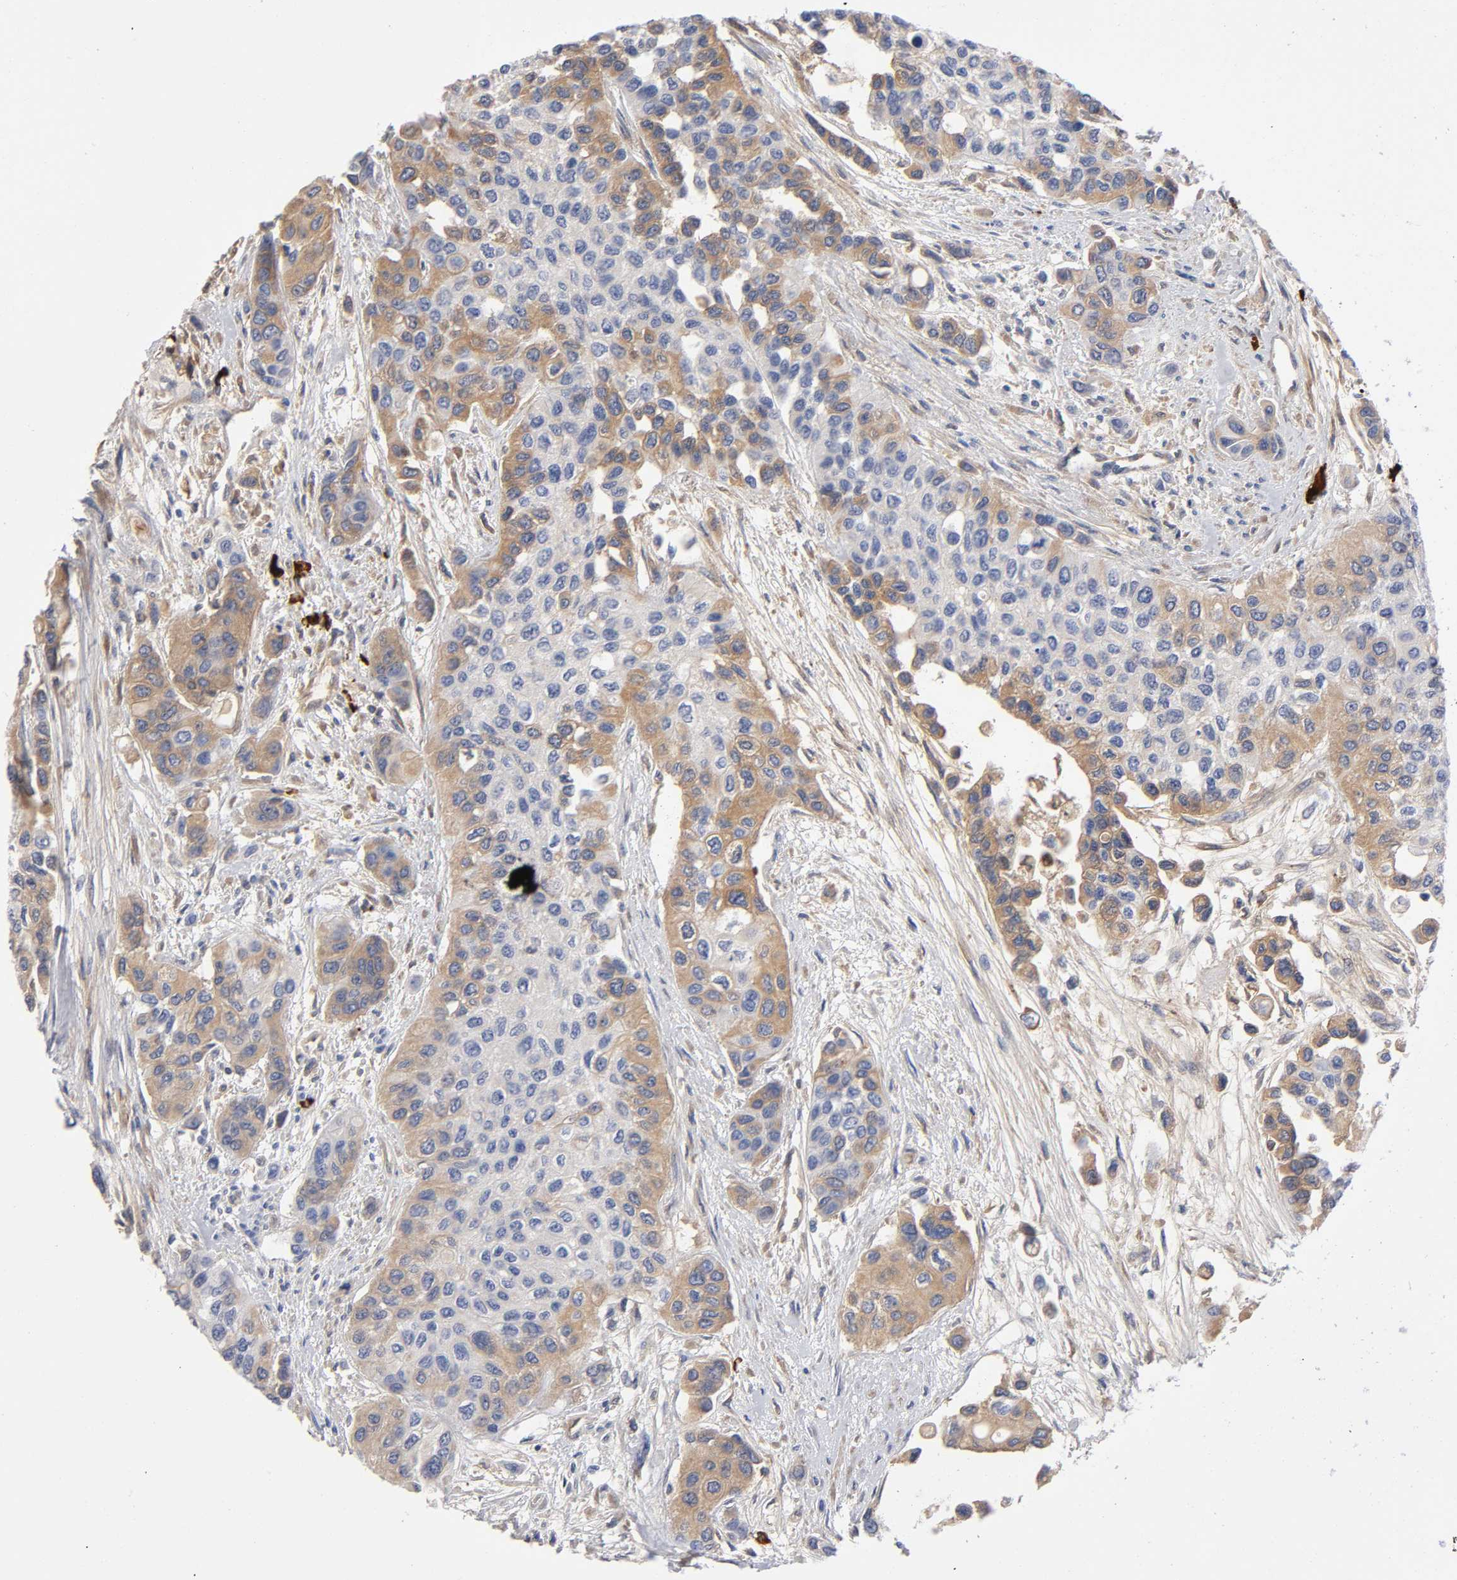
{"staining": {"intensity": "moderate", "quantity": ">75%", "location": "cytoplasmic/membranous"}, "tissue": "urothelial cancer", "cell_type": "Tumor cells", "image_type": "cancer", "snomed": [{"axis": "morphology", "description": "Urothelial carcinoma, High grade"}, {"axis": "topography", "description": "Urinary bladder"}], "caption": "A photomicrograph showing moderate cytoplasmic/membranous positivity in about >75% of tumor cells in urothelial cancer, as visualized by brown immunohistochemical staining.", "gene": "NOVA1", "patient": {"sex": "female", "age": 56}}